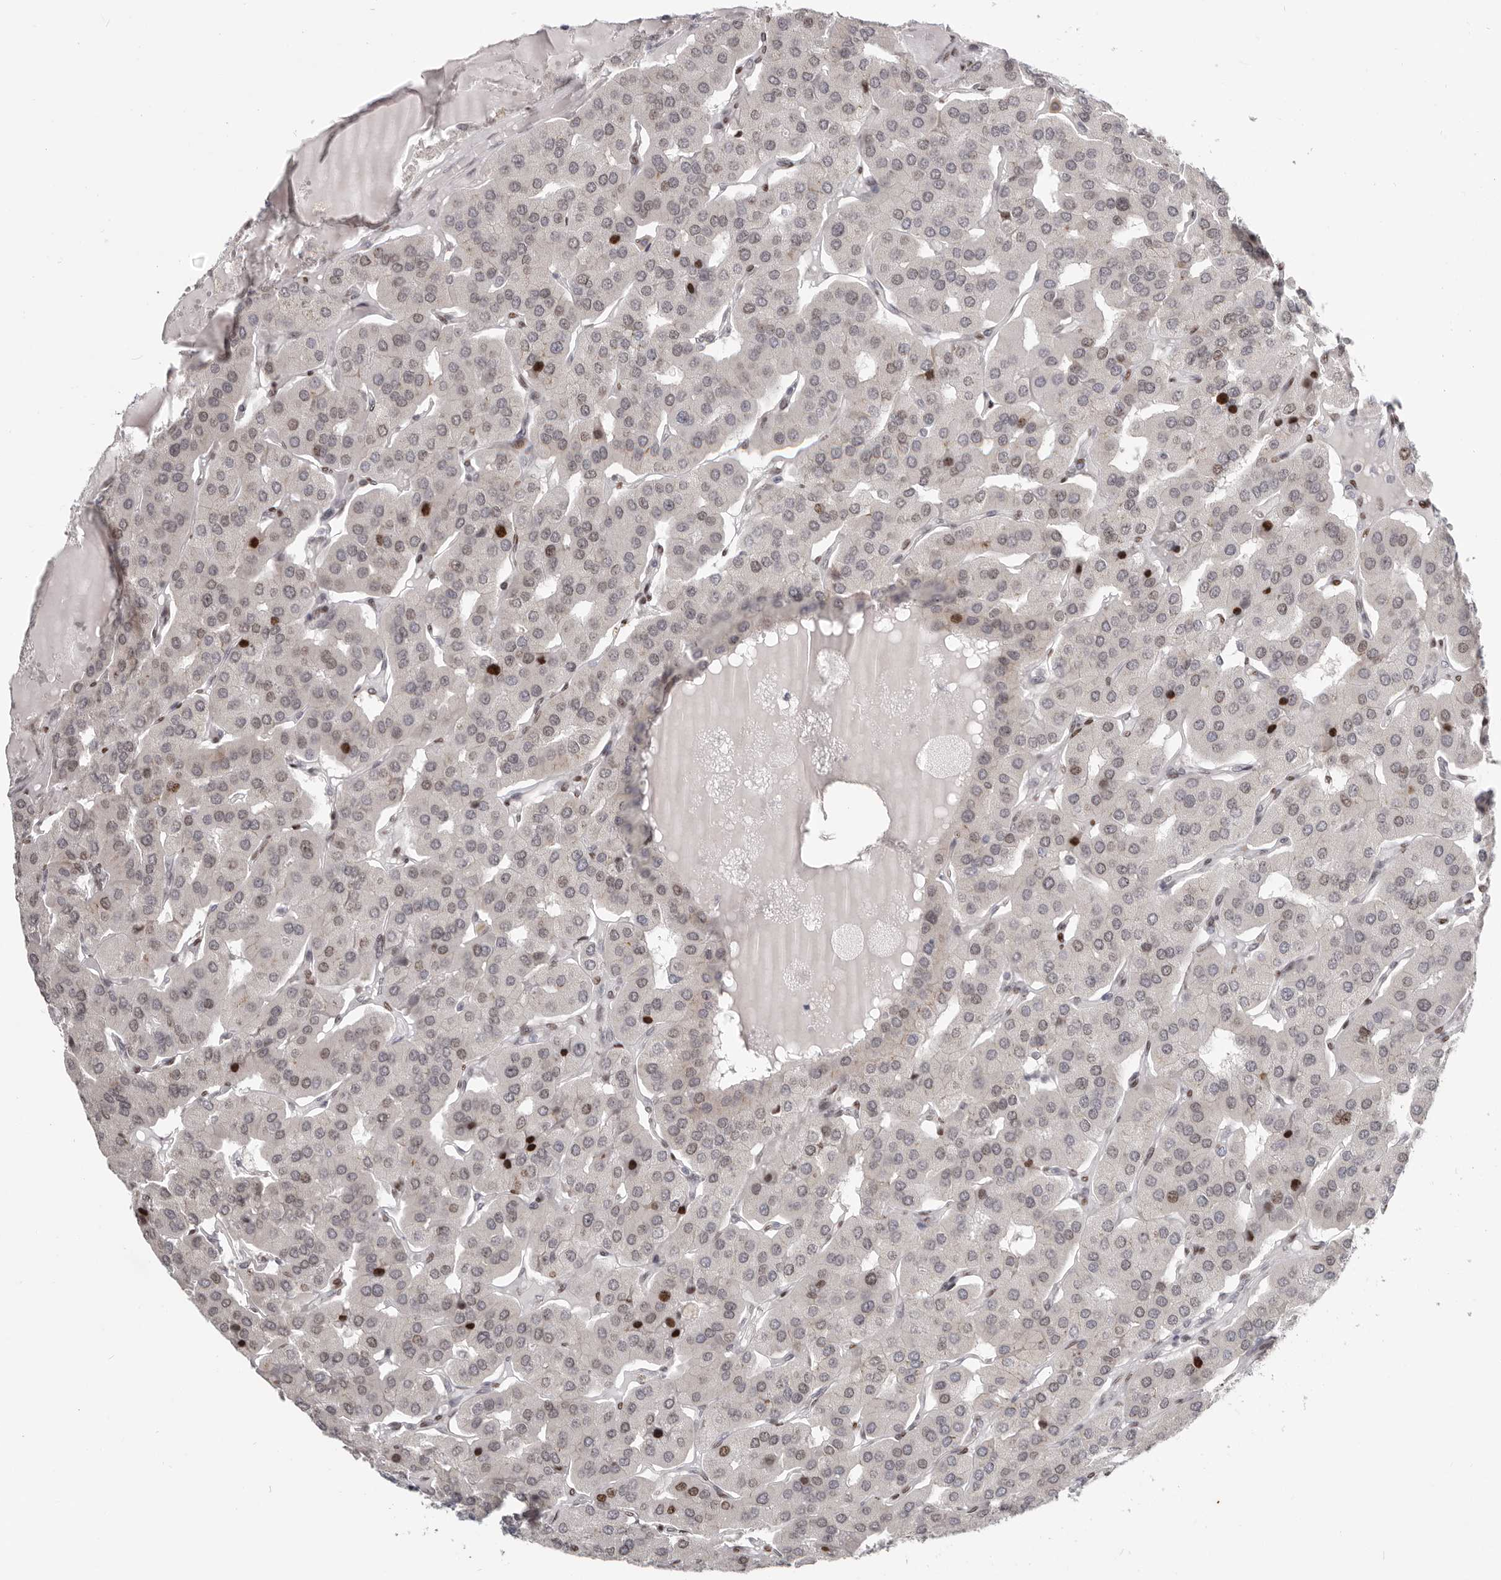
{"staining": {"intensity": "strong", "quantity": "<25%", "location": "nuclear"}, "tissue": "parathyroid gland", "cell_type": "Glandular cells", "image_type": "normal", "snomed": [{"axis": "morphology", "description": "Normal tissue, NOS"}, {"axis": "morphology", "description": "Adenoma, NOS"}, {"axis": "topography", "description": "Parathyroid gland"}], "caption": "There is medium levels of strong nuclear staining in glandular cells of normal parathyroid gland, as demonstrated by immunohistochemical staining (brown color).", "gene": "SRP19", "patient": {"sex": "female", "age": 86}}